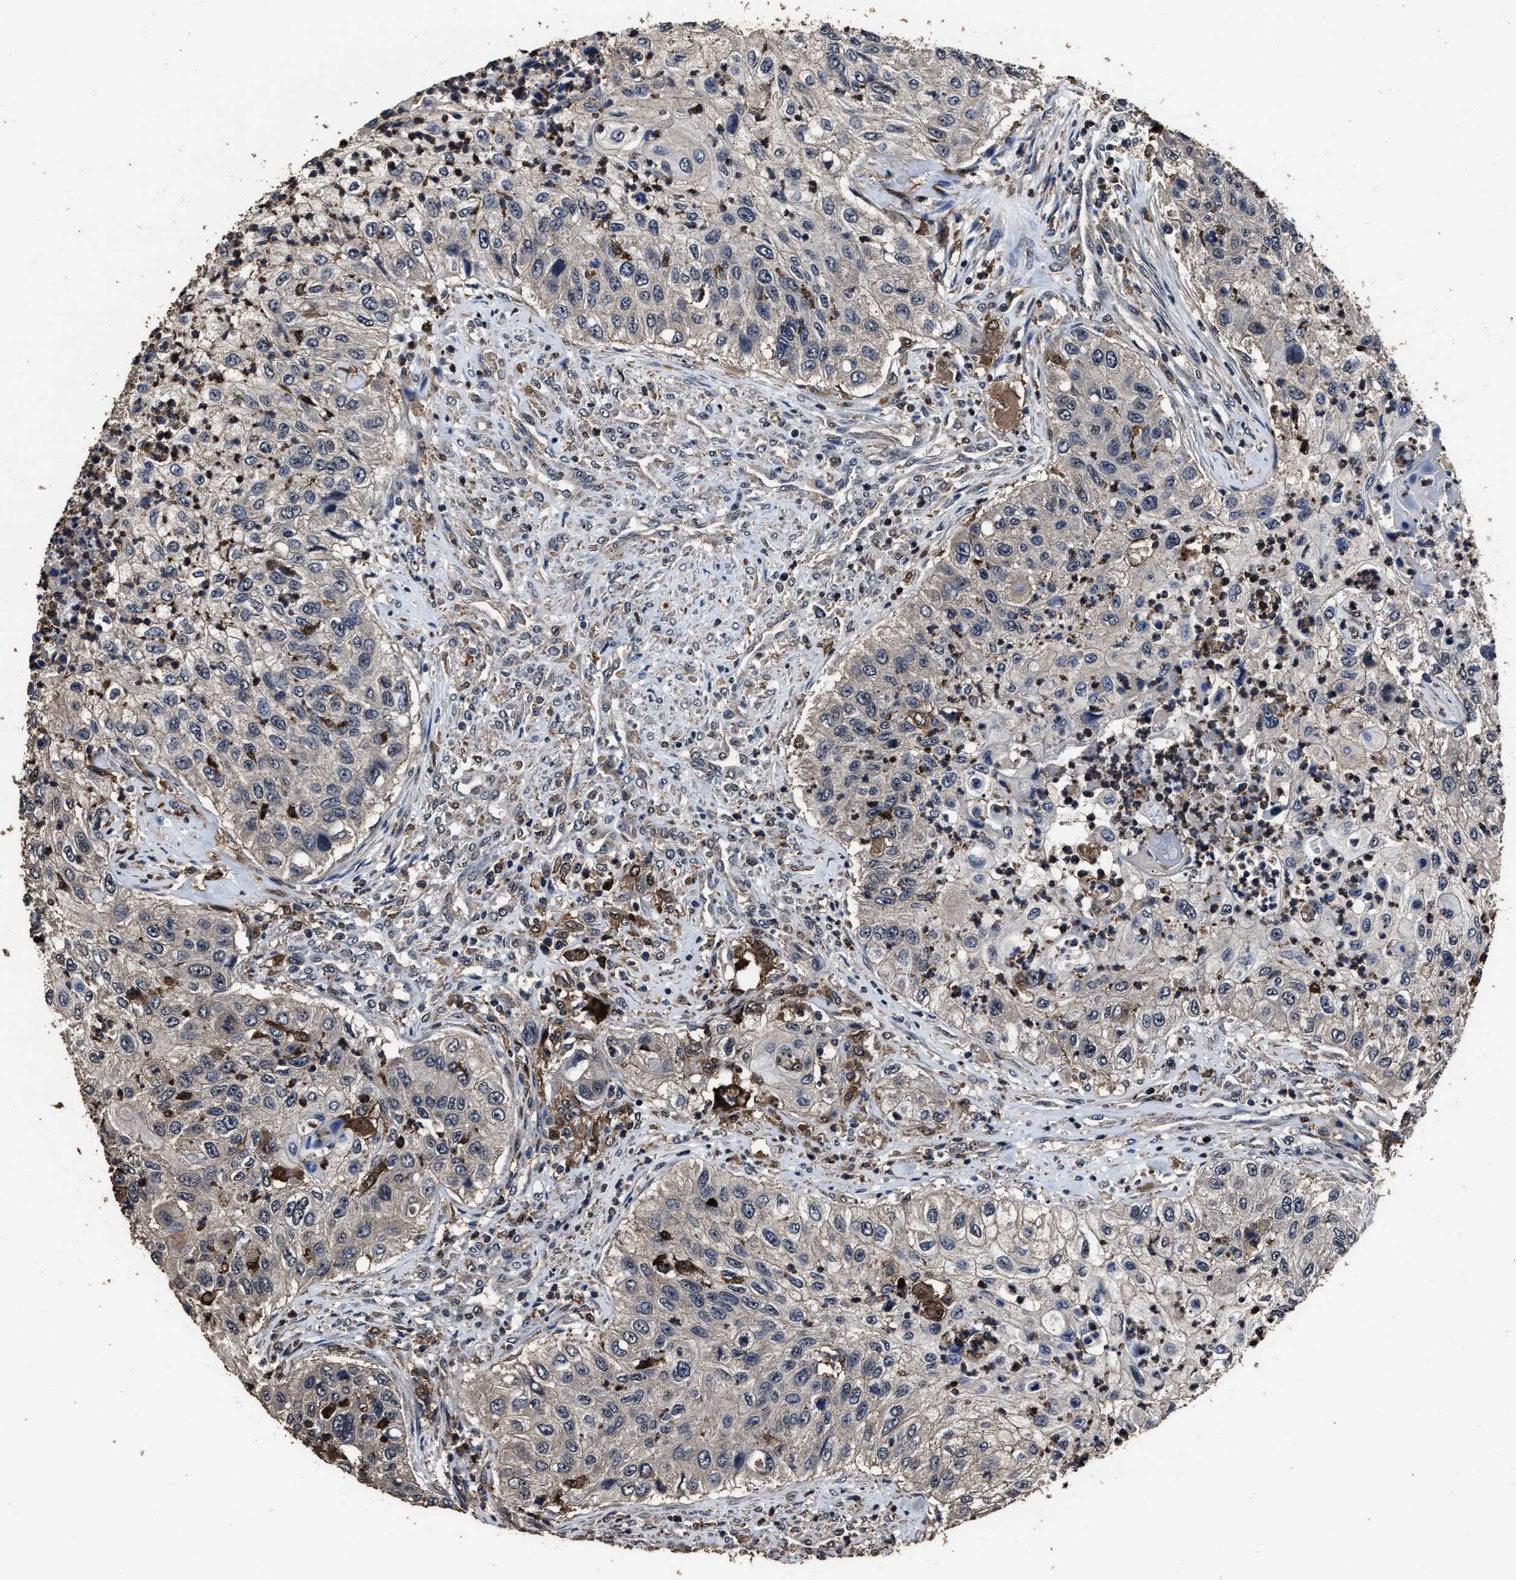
{"staining": {"intensity": "negative", "quantity": "none", "location": "none"}, "tissue": "urothelial cancer", "cell_type": "Tumor cells", "image_type": "cancer", "snomed": [{"axis": "morphology", "description": "Urothelial carcinoma, High grade"}, {"axis": "topography", "description": "Urinary bladder"}], "caption": "DAB (3,3'-diaminobenzidine) immunohistochemical staining of urothelial carcinoma (high-grade) demonstrates no significant positivity in tumor cells. (DAB immunohistochemistry (IHC) with hematoxylin counter stain).", "gene": "RSBN1L", "patient": {"sex": "female", "age": 60}}